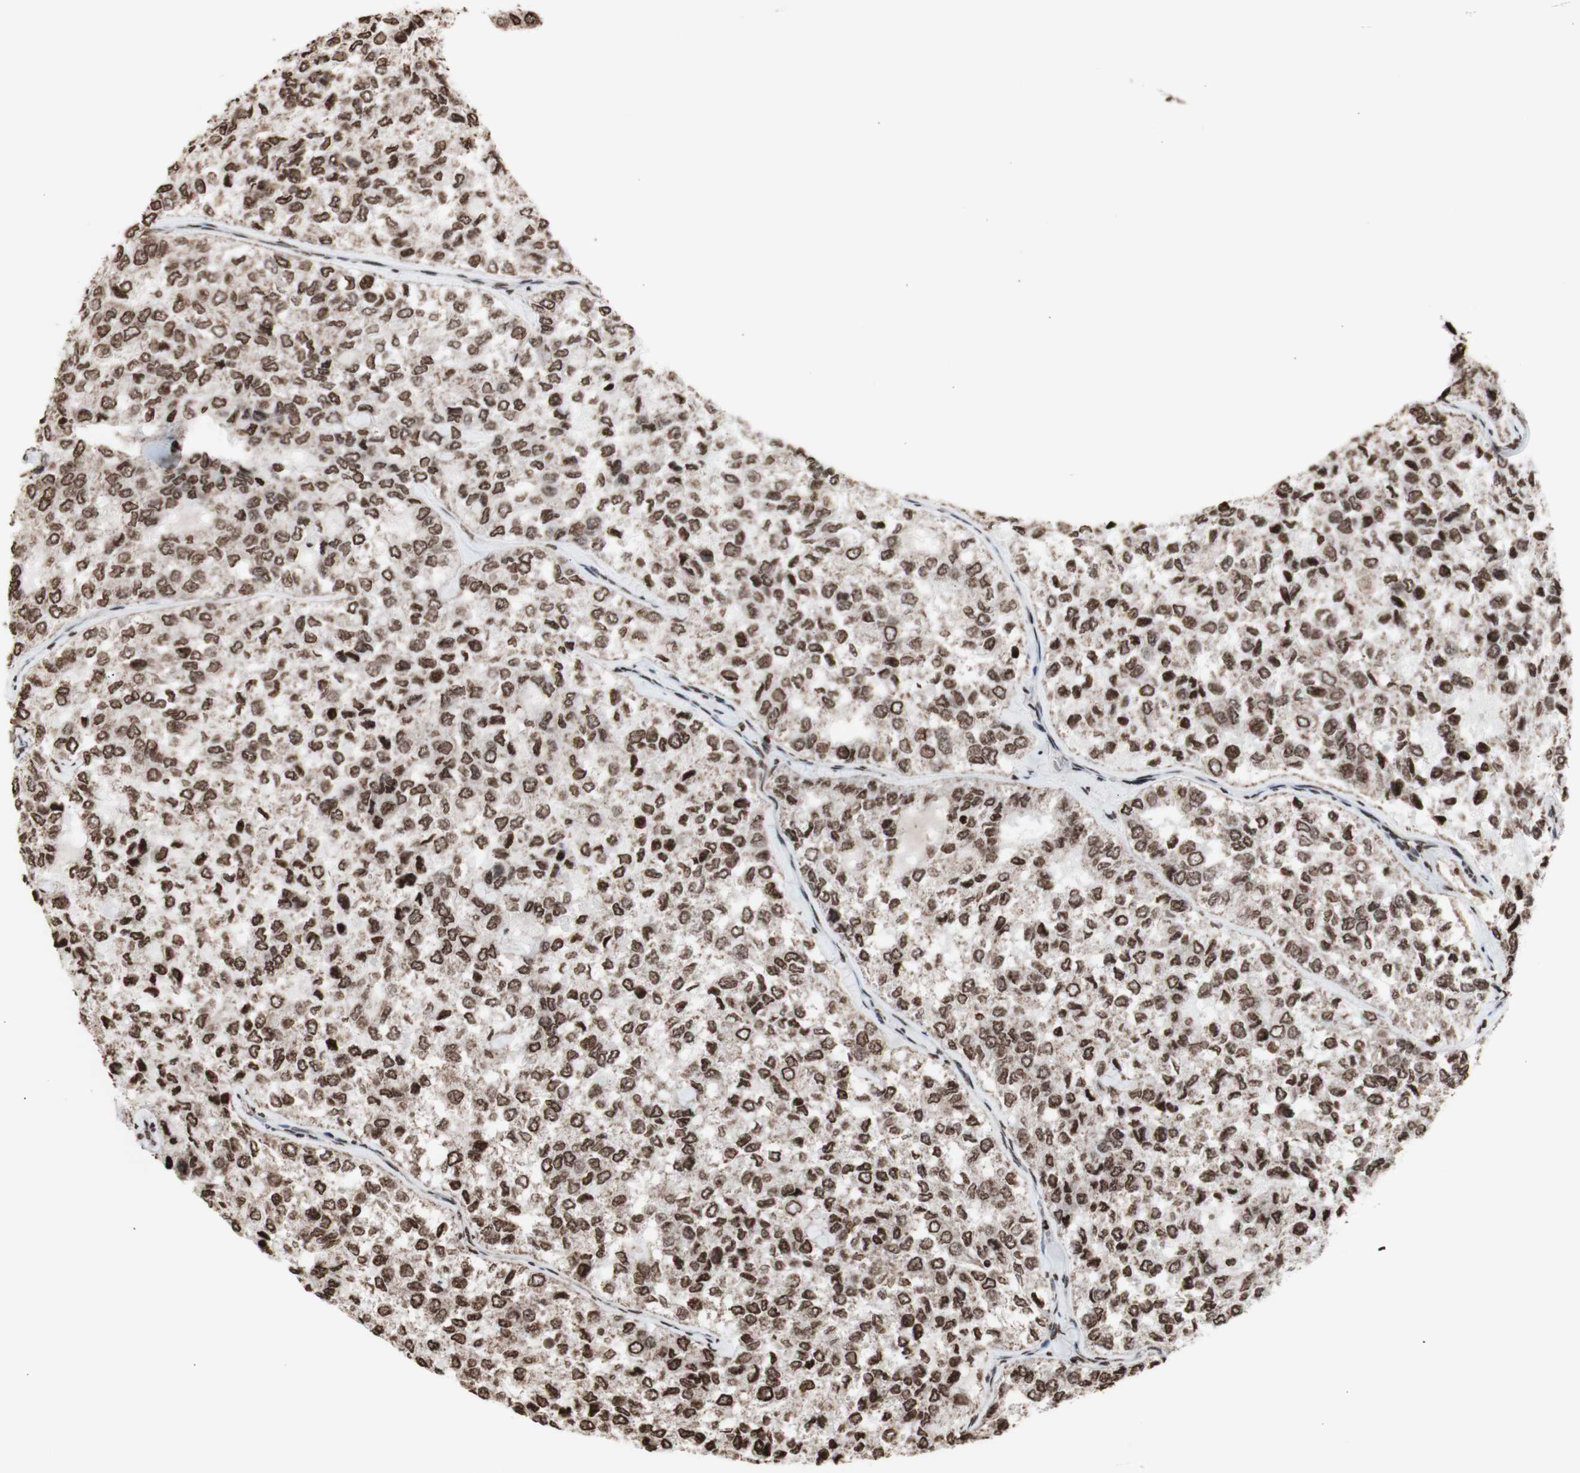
{"staining": {"intensity": "moderate", "quantity": ">75%", "location": "cytoplasmic/membranous,nuclear"}, "tissue": "thyroid cancer", "cell_type": "Tumor cells", "image_type": "cancer", "snomed": [{"axis": "morphology", "description": "Follicular adenoma carcinoma, NOS"}, {"axis": "topography", "description": "Thyroid gland"}], "caption": "Immunohistochemical staining of human thyroid cancer (follicular adenoma carcinoma) reveals moderate cytoplasmic/membranous and nuclear protein expression in approximately >75% of tumor cells.", "gene": "SNAI2", "patient": {"sex": "male", "age": 75}}